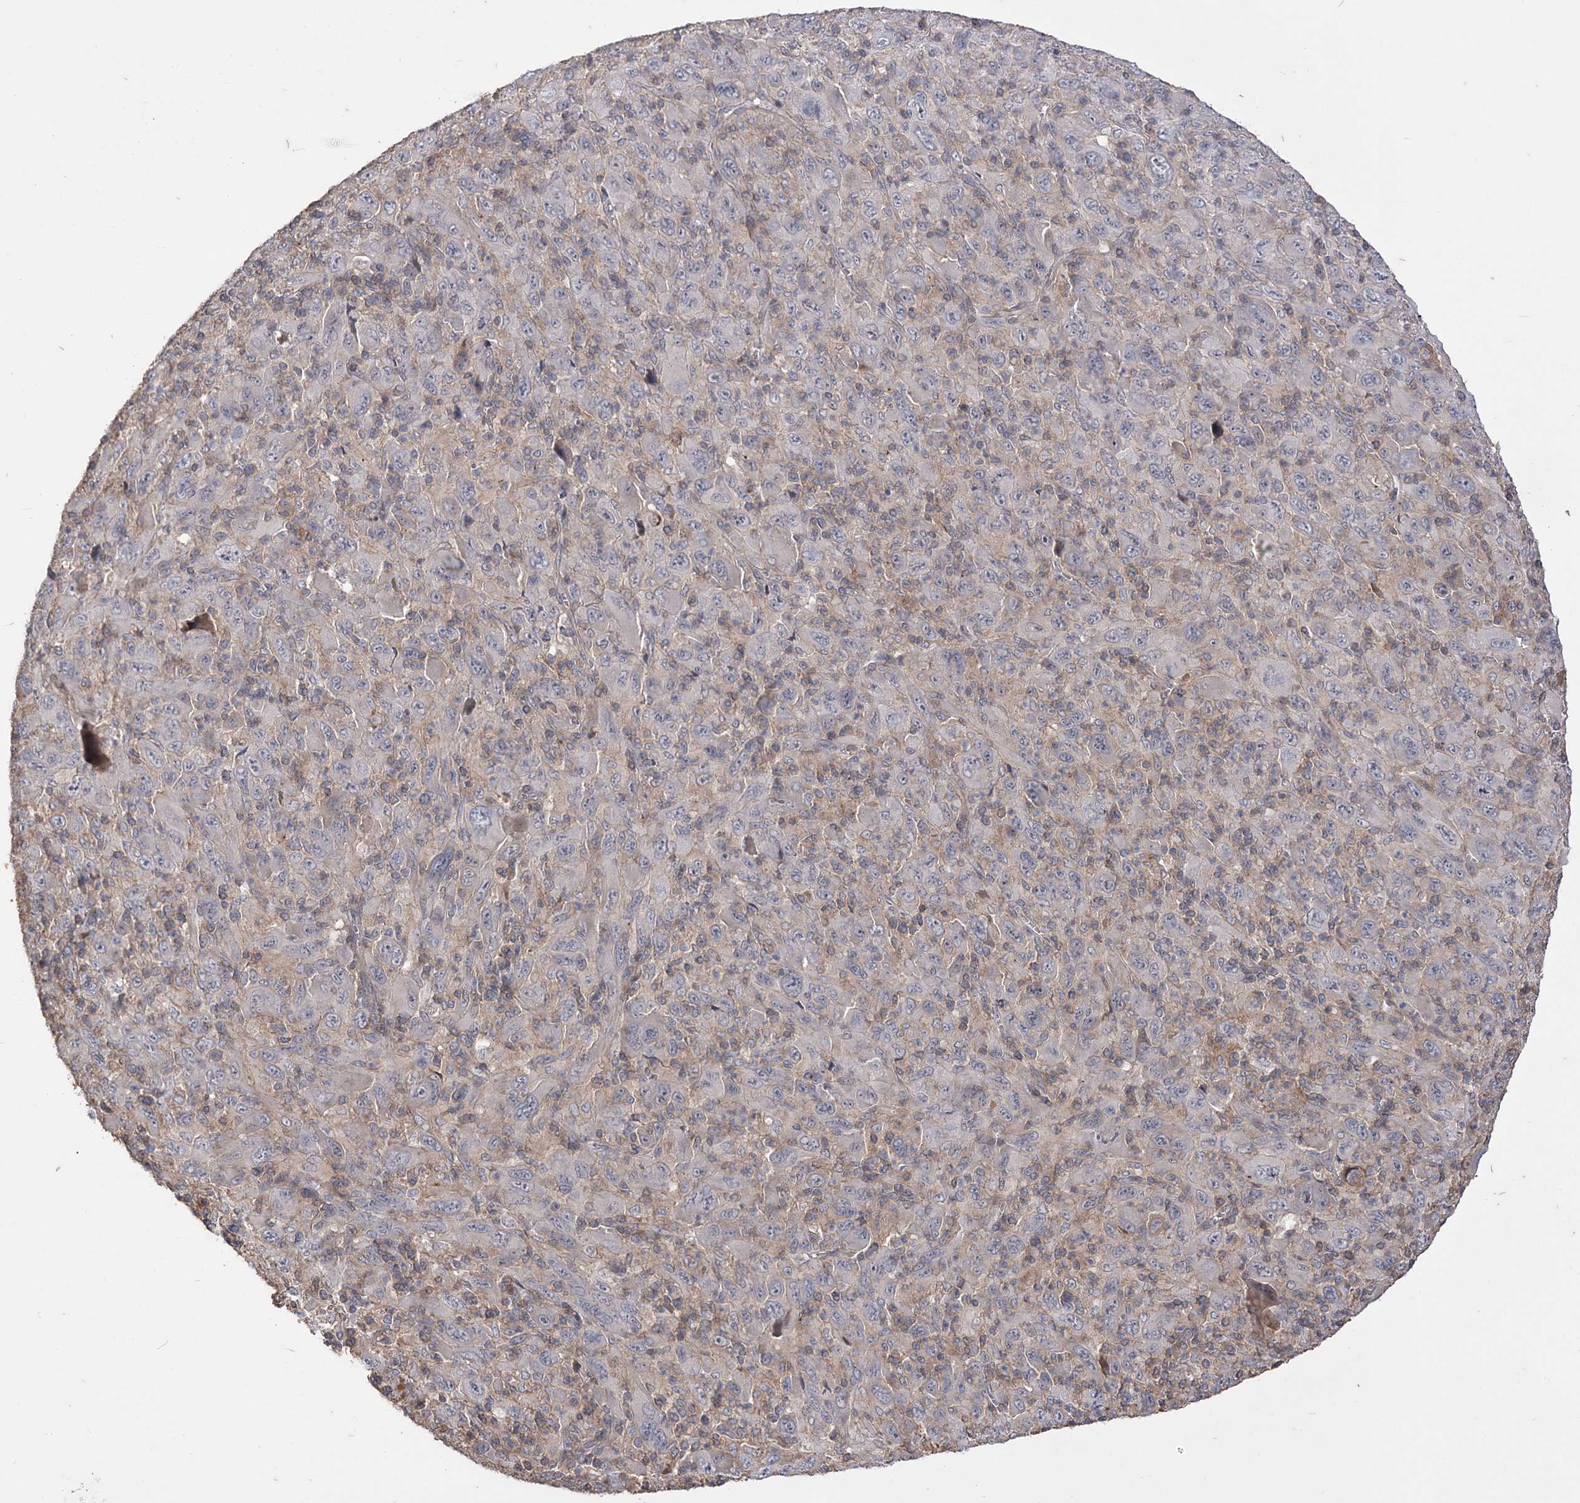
{"staining": {"intensity": "negative", "quantity": "none", "location": "none"}, "tissue": "melanoma", "cell_type": "Tumor cells", "image_type": "cancer", "snomed": [{"axis": "morphology", "description": "Malignant melanoma, Metastatic site"}, {"axis": "topography", "description": "Skin"}], "caption": "There is no significant staining in tumor cells of malignant melanoma (metastatic site).", "gene": "SLFN14", "patient": {"sex": "female", "age": 56}}